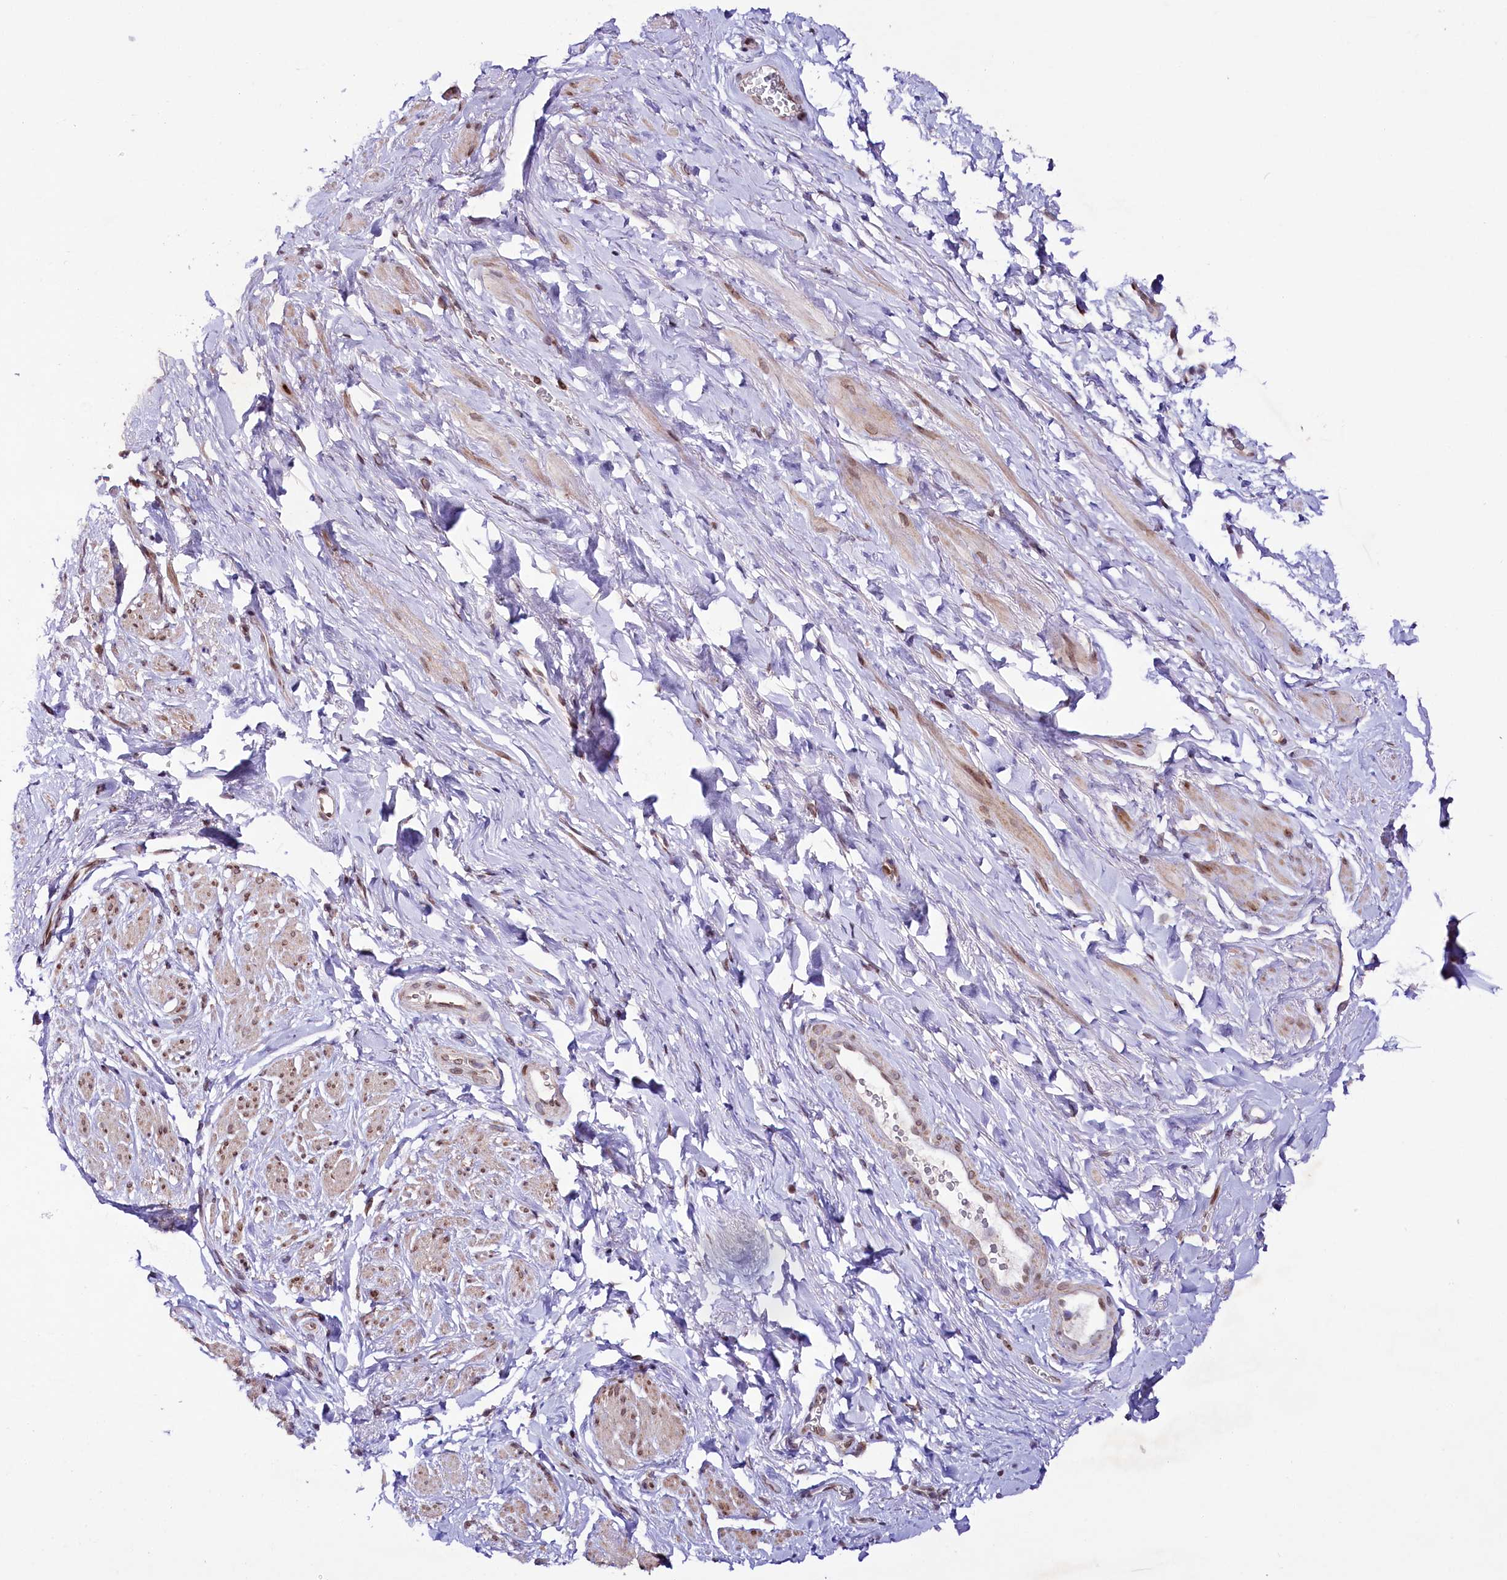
{"staining": {"intensity": "moderate", "quantity": "25%-75%", "location": "nuclear"}, "tissue": "smooth muscle", "cell_type": "Smooth muscle cells", "image_type": "normal", "snomed": [{"axis": "morphology", "description": "Normal tissue, NOS"}, {"axis": "topography", "description": "Smooth muscle"}, {"axis": "topography", "description": "Peripheral nerve tissue"}], "caption": "This micrograph reveals normal smooth muscle stained with IHC to label a protein in brown. The nuclear of smooth muscle cells show moderate positivity for the protein. Nuclei are counter-stained blue.", "gene": "ZNF226", "patient": {"sex": "male", "age": 69}}